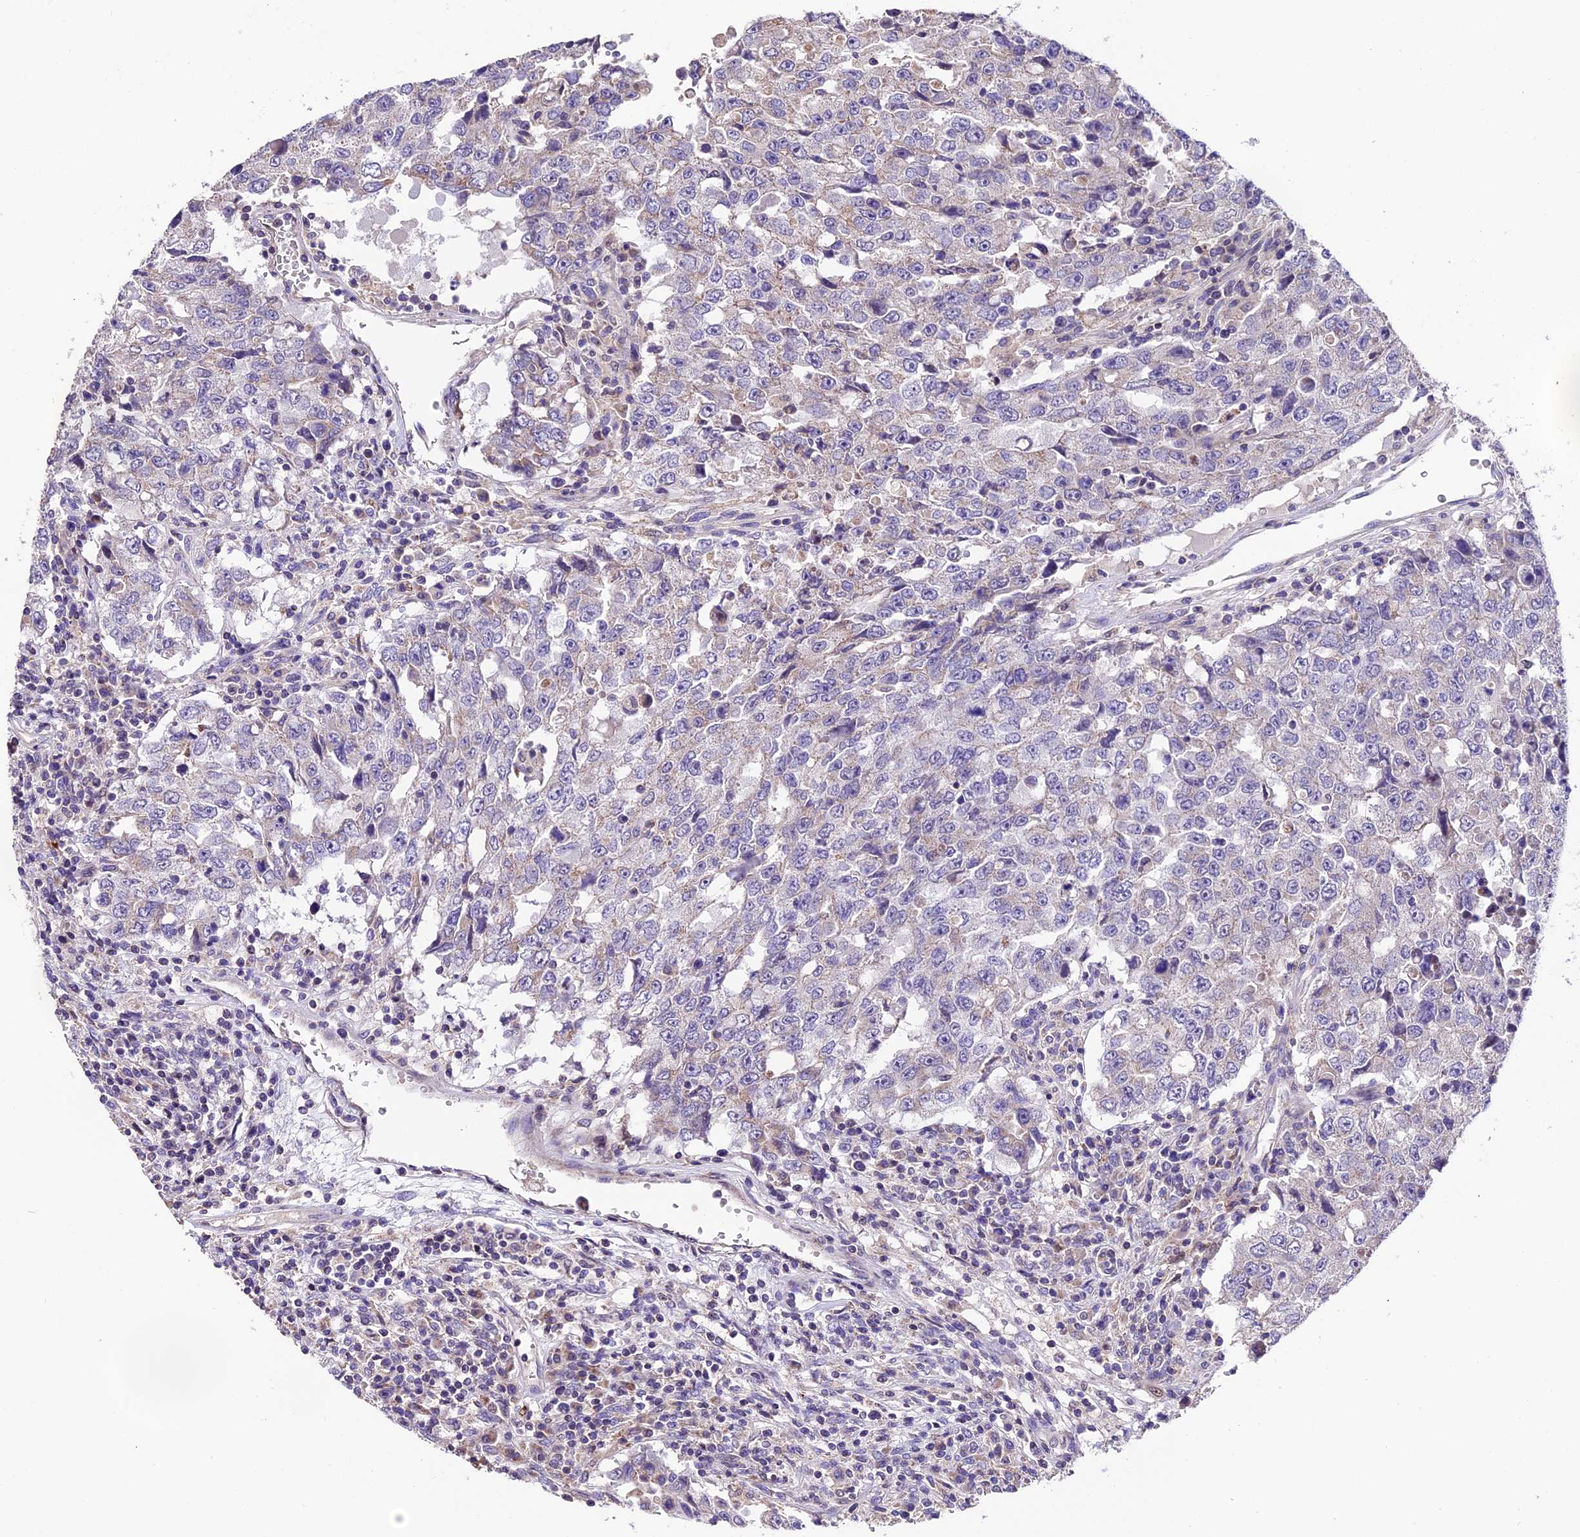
{"staining": {"intensity": "negative", "quantity": "none", "location": "none"}, "tissue": "testis cancer", "cell_type": "Tumor cells", "image_type": "cancer", "snomed": [{"axis": "morphology", "description": "Carcinoma, Embryonal, NOS"}, {"axis": "topography", "description": "Testis"}], "caption": "An image of testis cancer stained for a protein exhibits no brown staining in tumor cells. The staining was performed using DAB to visualize the protein expression in brown, while the nuclei were stained in blue with hematoxylin (Magnification: 20x).", "gene": "DDX28", "patient": {"sex": "male", "age": 26}}